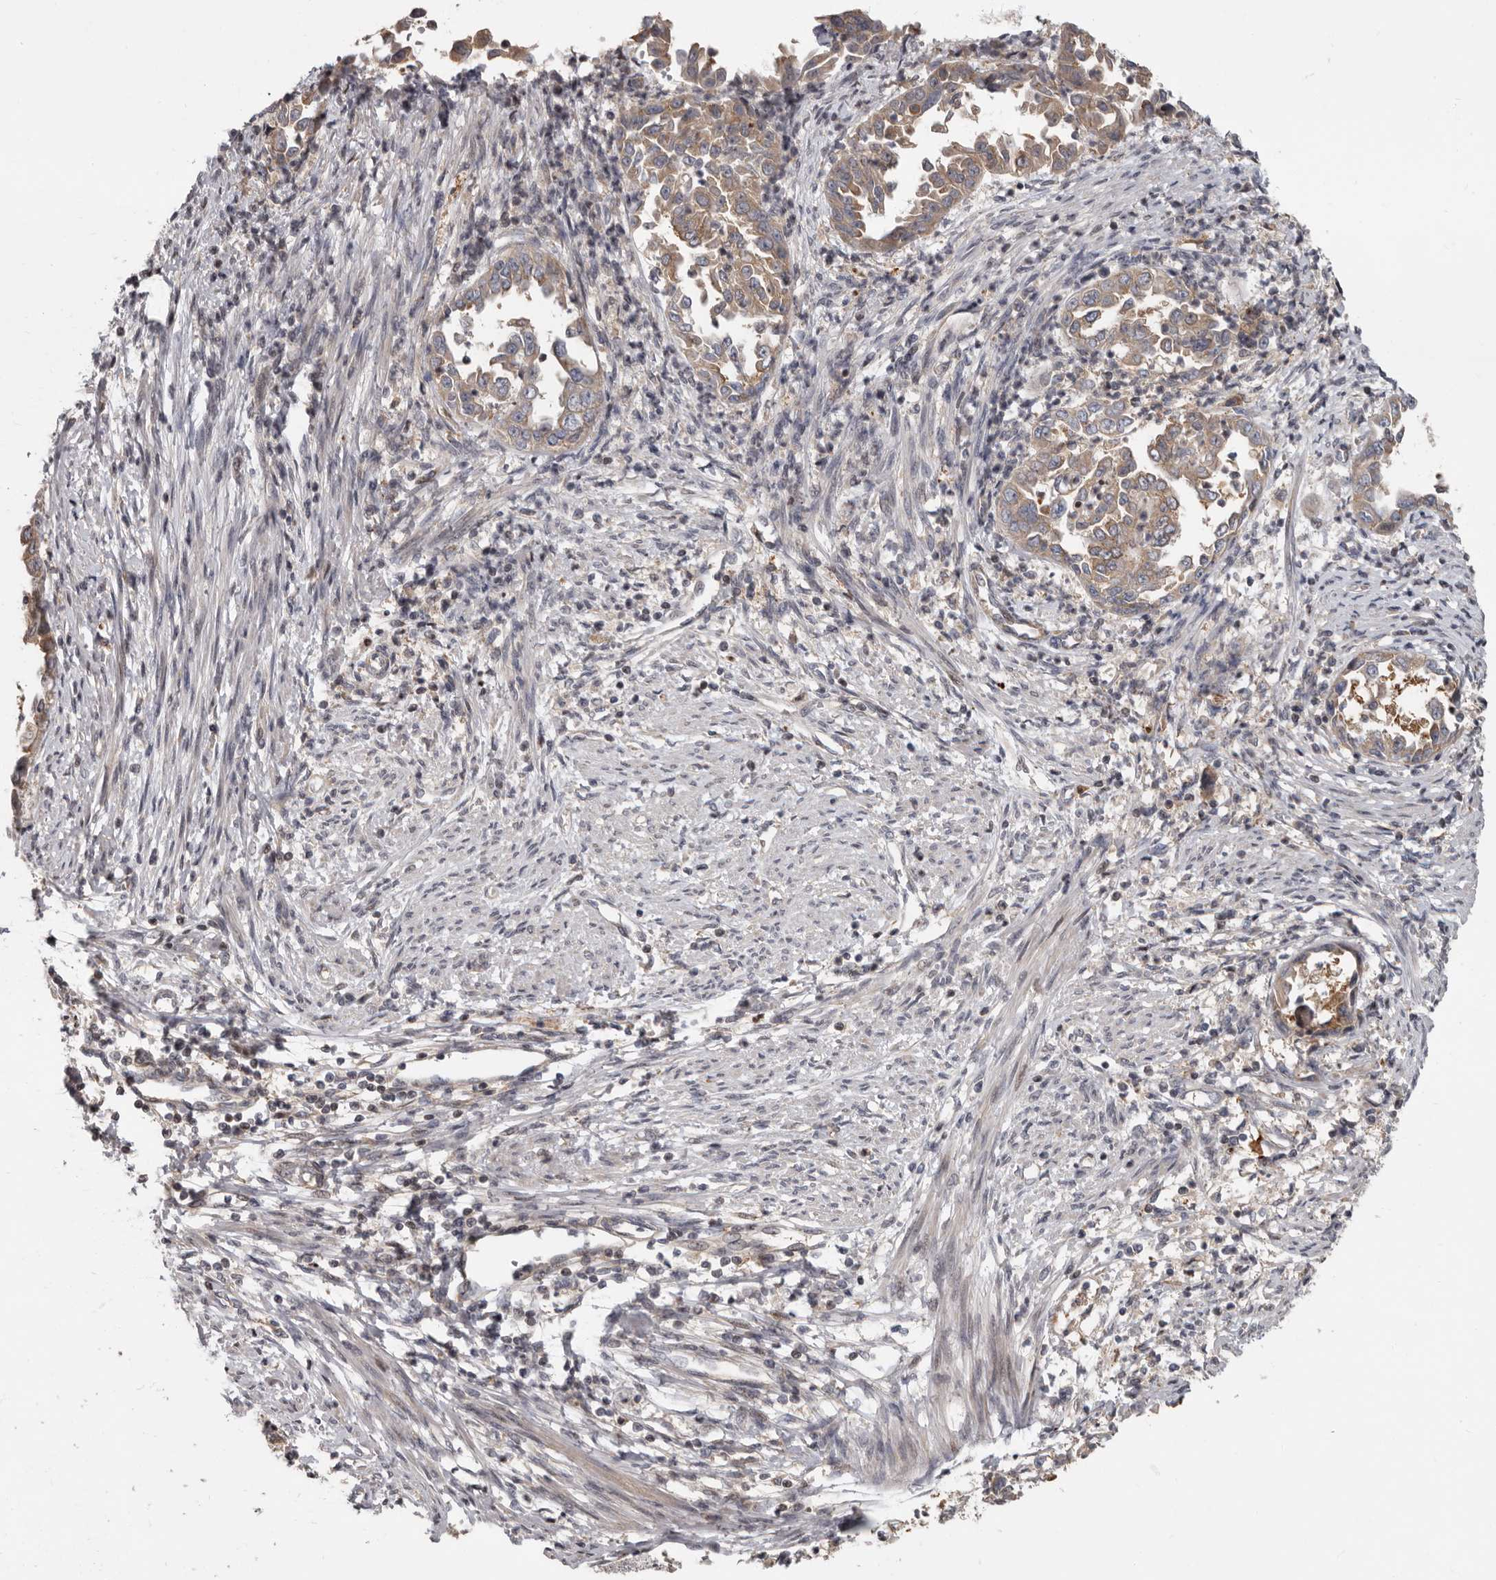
{"staining": {"intensity": "weak", "quantity": ">75%", "location": "cytoplasmic/membranous"}, "tissue": "endometrial cancer", "cell_type": "Tumor cells", "image_type": "cancer", "snomed": [{"axis": "morphology", "description": "Adenocarcinoma, NOS"}, {"axis": "topography", "description": "Endometrium"}], "caption": "About >75% of tumor cells in endometrial cancer (adenocarcinoma) demonstrate weak cytoplasmic/membranous protein positivity as visualized by brown immunohistochemical staining.", "gene": "FGFR4", "patient": {"sex": "female", "age": 85}}